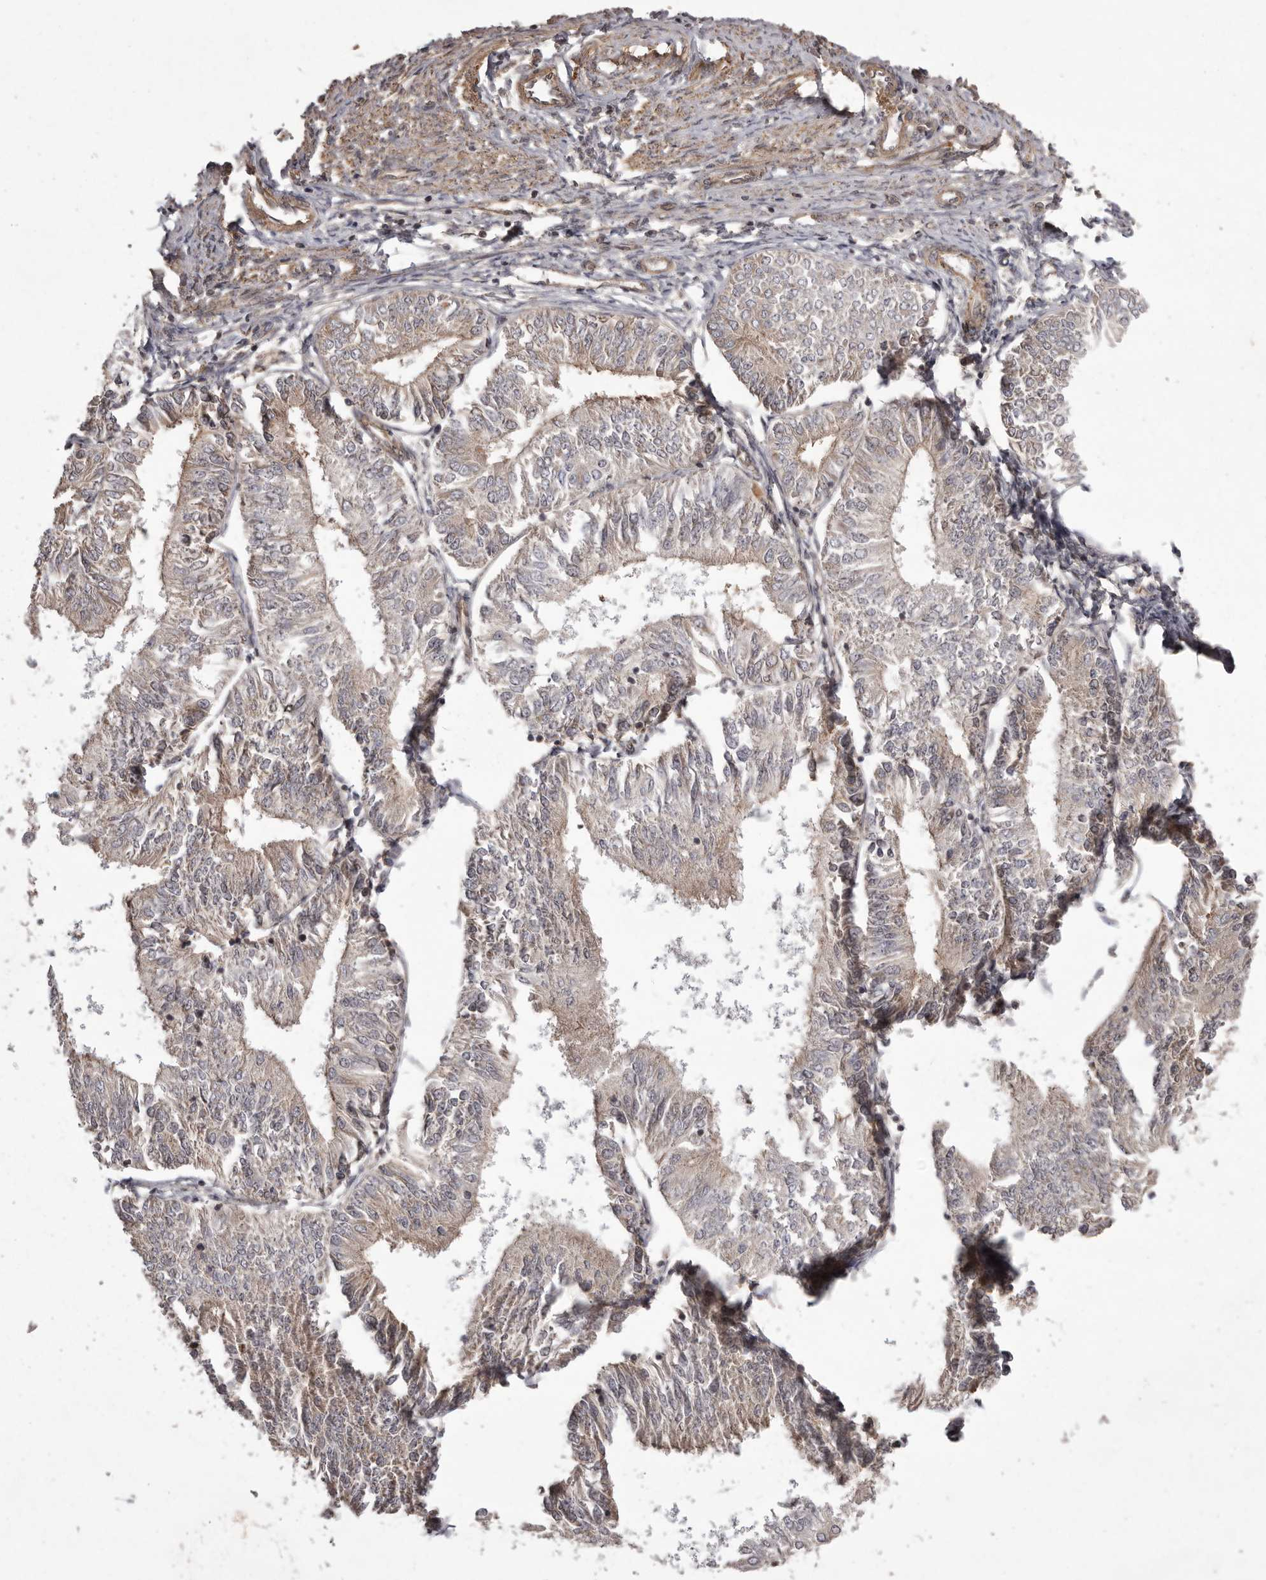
{"staining": {"intensity": "weak", "quantity": "25%-75%", "location": "cytoplasmic/membranous"}, "tissue": "endometrial cancer", "cell_type": "Tumor cells", "image_type": "cancer", "snomed": [{"axis": "morphology", "description": "Adenocarcinoma, NOS"}, {"axis": "topography", "description": "Endometrium"}], "caption": "A brown stain shows weak cytoplasmic/membranous staining of a protein in endometrial adenocarcinoma tumor cells.", "gene": "NFKBIA", "patient": {"sex": "female", "age": 58}}